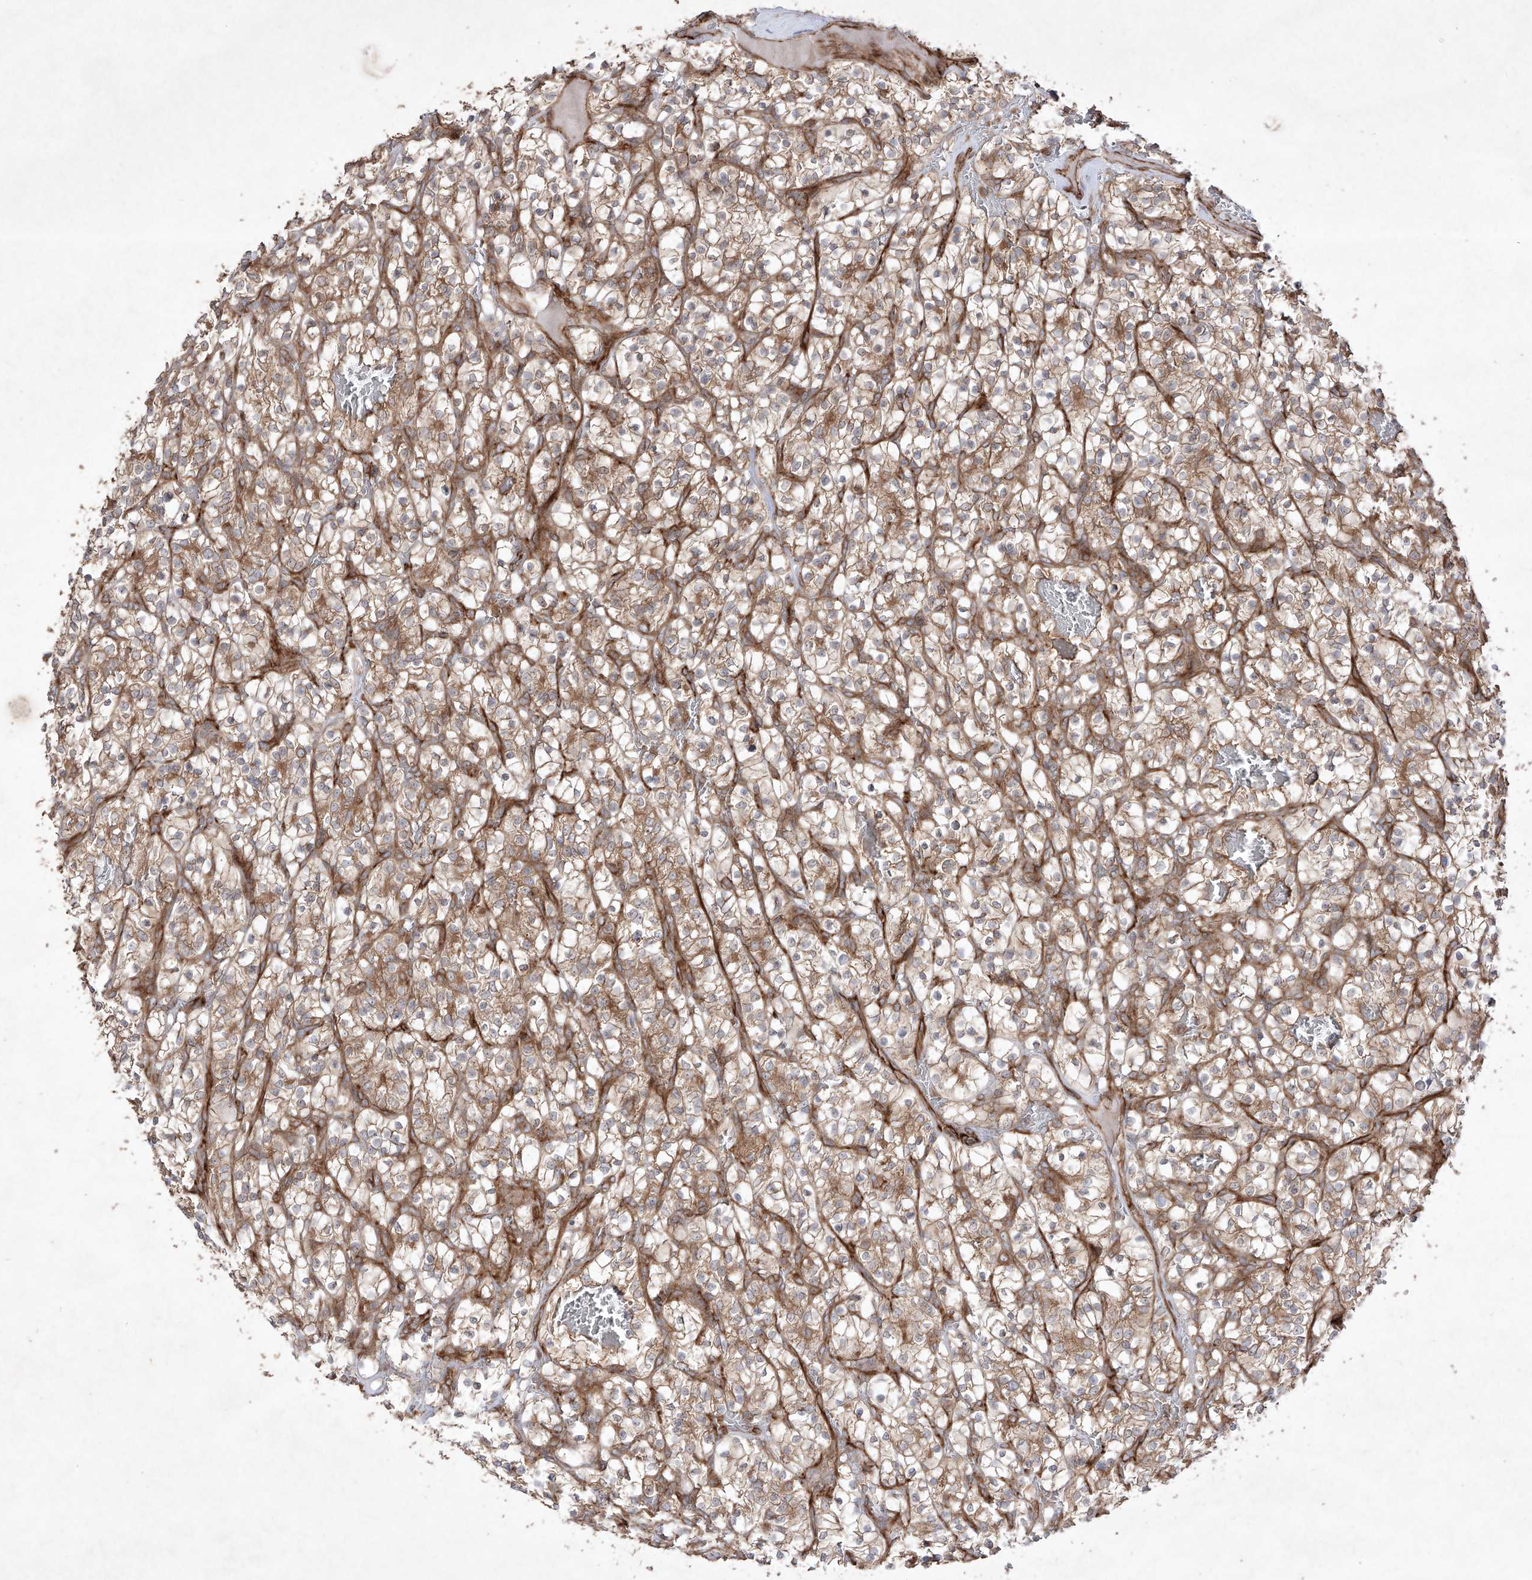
{"staining": {"intensity": "moderate", "quantity": ">75%", "location": "cytoplasmic/membranous"}, "tissue": "renal cancer", "cell_type": "Tumor cells", "image_type": "cancer", "snomed": [{"axis": "morphology", "description": "Adenocarcinoma, NOS"}, {"axis": "topography", "description": "Kidney"}], "caption": "Renal cancer was stained to show a protein in brown. There is medium levels of moderate cytoplasmic/membranous expression in about >75% of tumor cells.", "gene": "YKT6", "patient": {"sex": "female", "age": 57}}